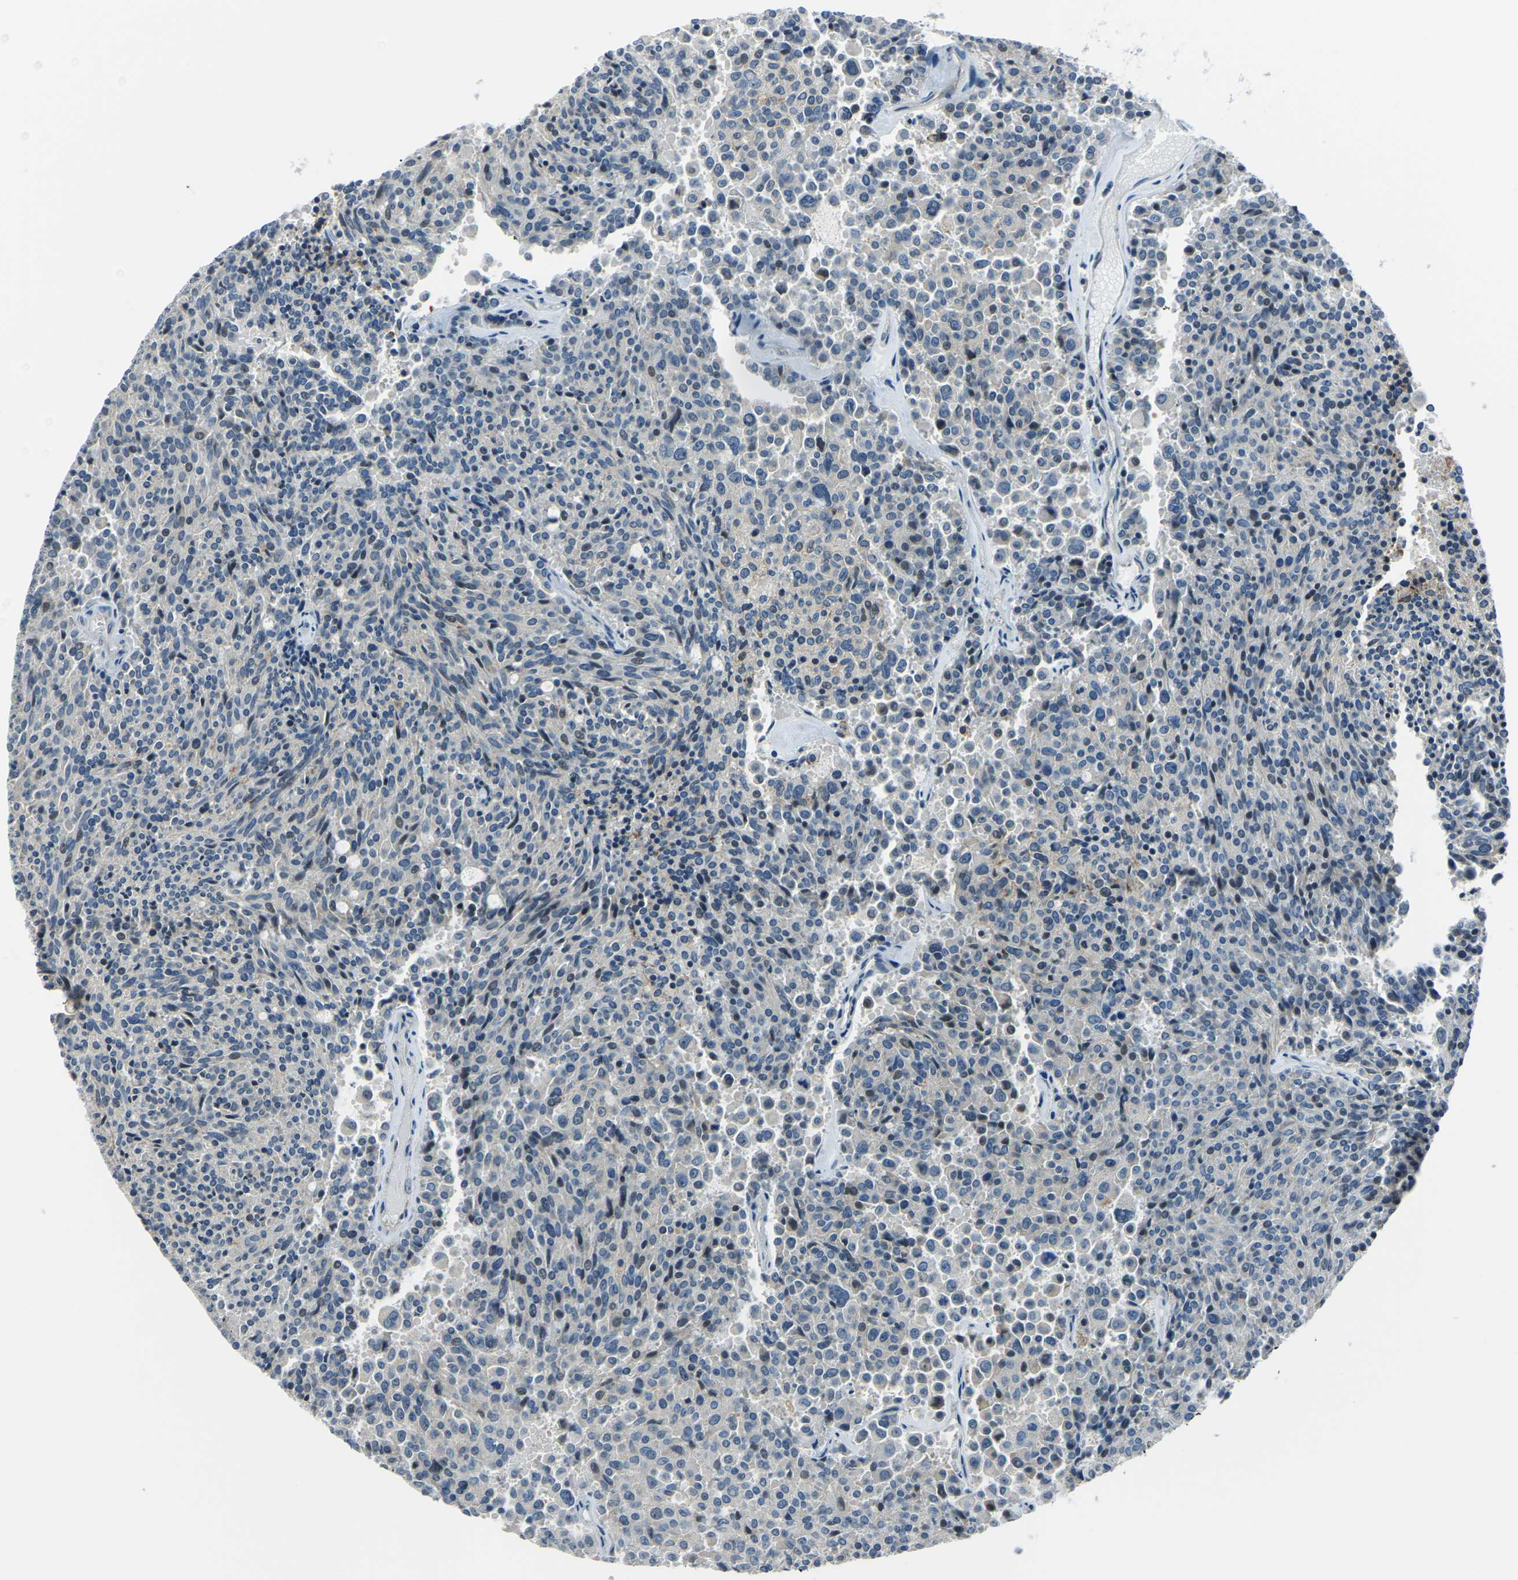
{"staining": {"intensity": "weak", "quantity": "<25%", "location": "nuclear"}, "tissue": "carcinoid", "cell_type": "Tumor cells", "image_type": "cancer", "snomed": [{"axis": "morphology", "description": "Carcinoid, malignant, NOS"}, {"axis": "topography", "description": "Pancreas"}], "caption": "Malignant carcinoid stained for a protein using immunohistochemistry (IHC) displays no positivity tumor cells.", "gene": "RRP1", "patient": {"sex": "female", "age": 54}}